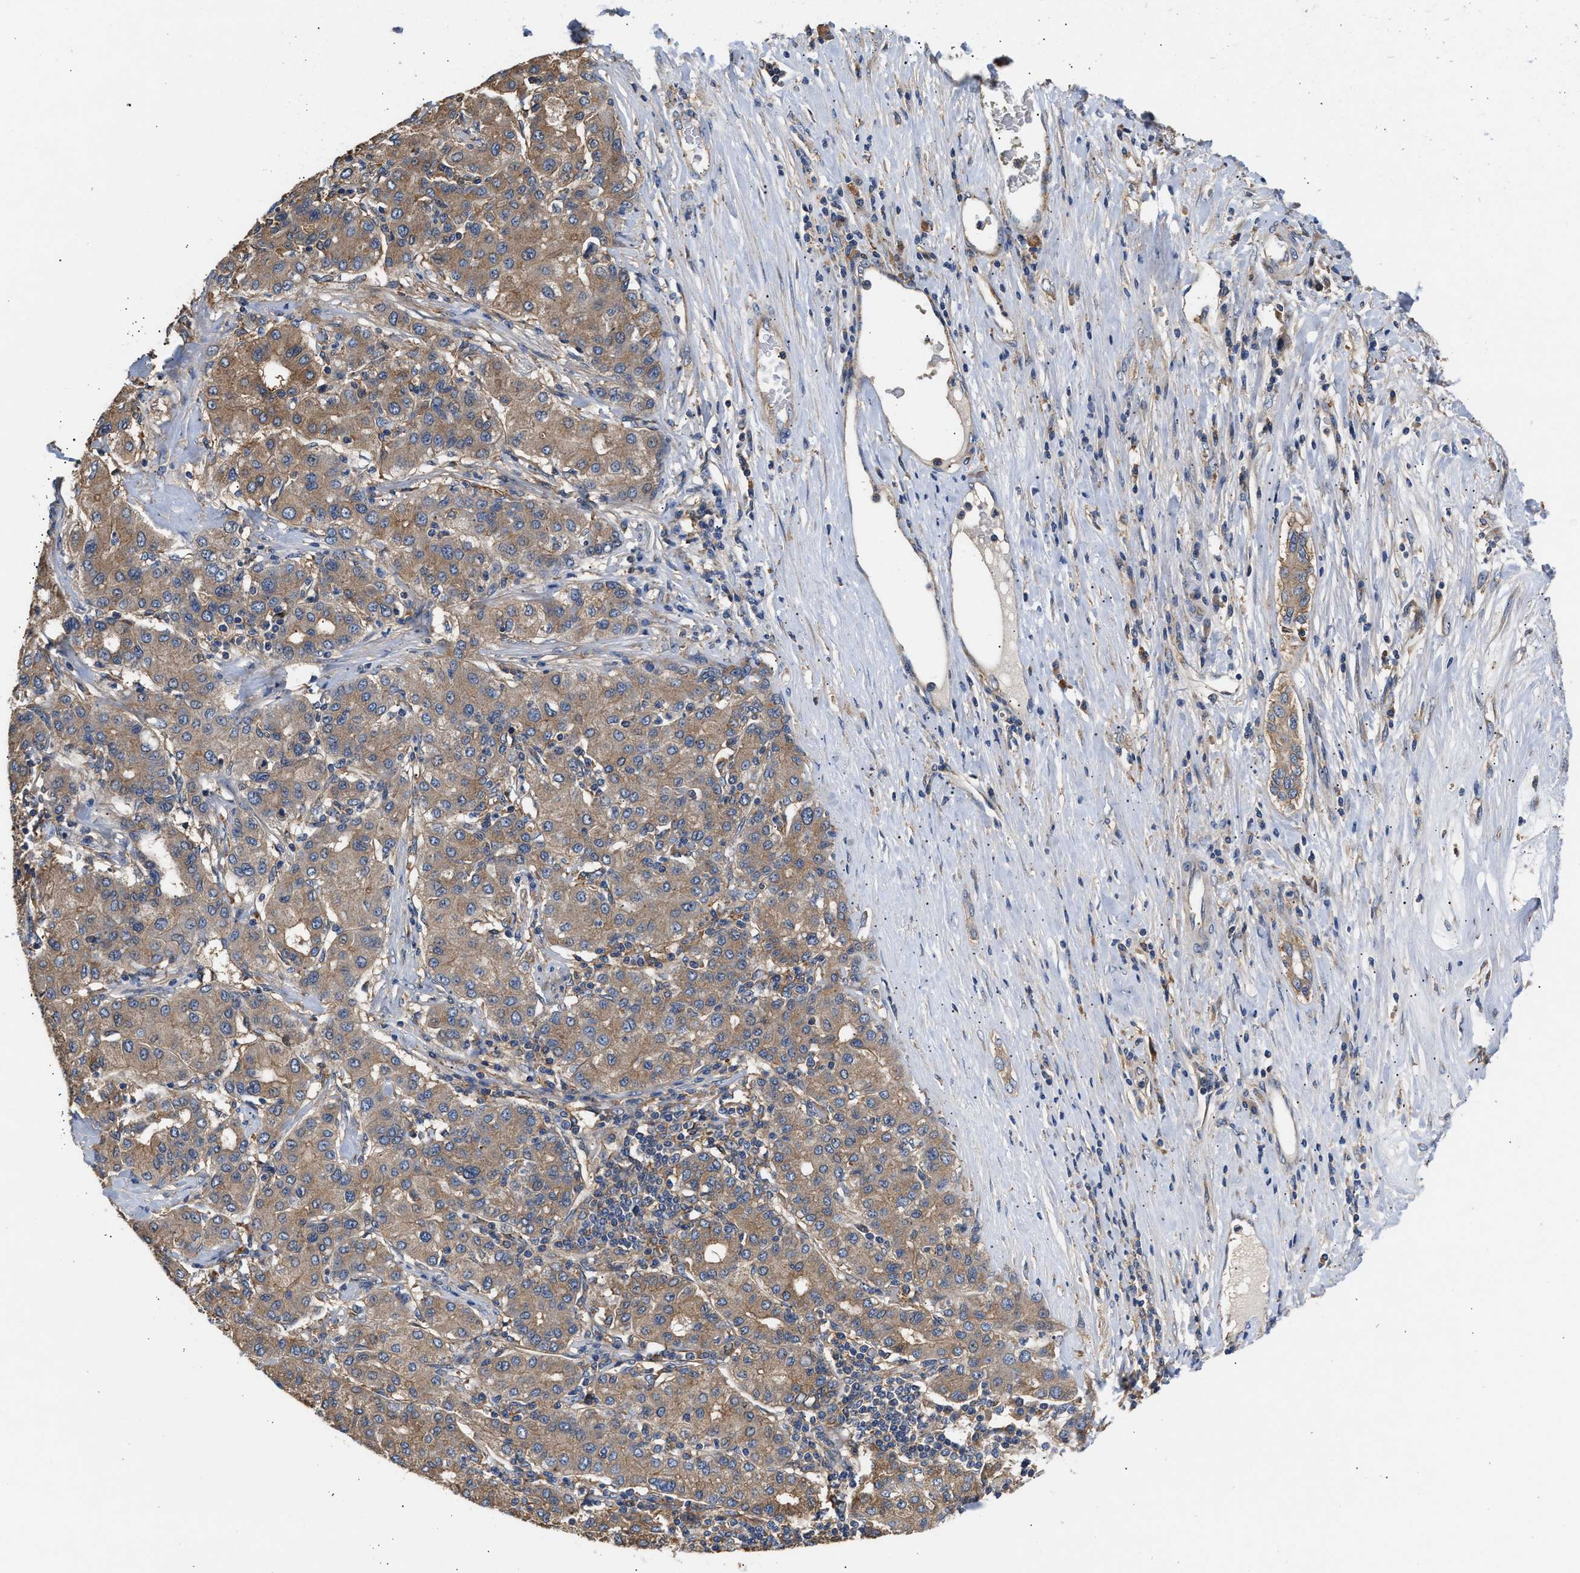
{"staining": {"intensity": "moderate", "quantity": ">75%", "location": "cytoplasmic/membranous"}, "tissue": "liver cancer", "cell_type": "Tumor cells", "image_type": "cancer", "snomed": [{"axis": "morphology", "description": "Carcinoma, Hepatocellular, NOS"}, {"axis": "topography", "description": "Liver"}], "caption": "Protein expression analysis of human hepatocellular carcinoma (liver) reveals moderate cytoplasmic/membranous positivity in about >75% of tumor cells. (IHC, brightfield microscopy, high magnification).", "gene": "KLB", "patient": {"sex": "male", "age": 65}}